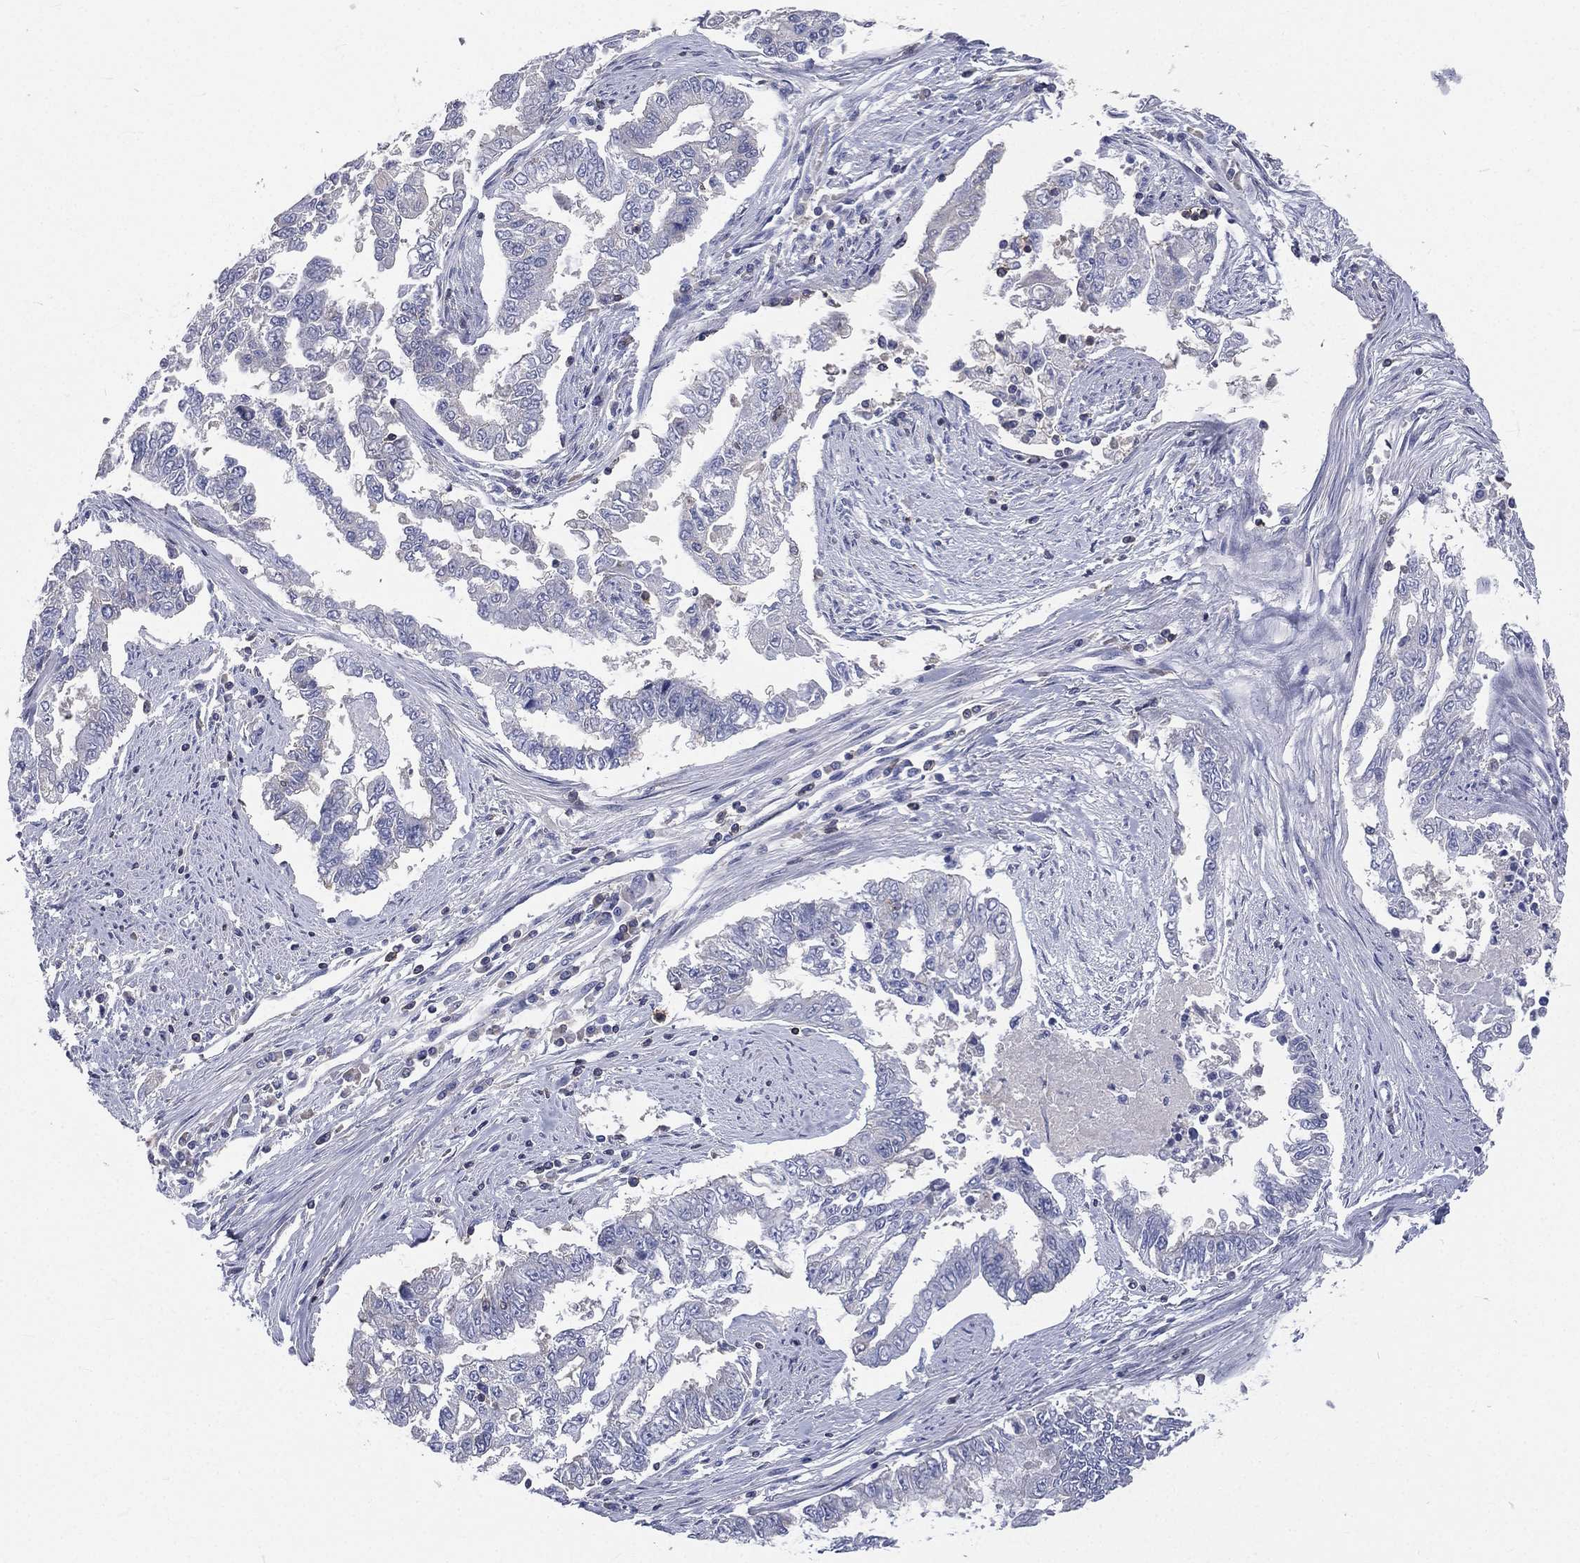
{"staining": {"intensity": "negative", "quantity": "none", "location": "none"}, "tissue": "endometrial cancer", "cell_type": "Tumor cells", "image_type": "cancer", "snomed": [{"axis": "morphology", "description": "Adenocarcinoma, NOS"}, {"axis": "topography", "description": "Uterus"}], "caption": "This is a photomicrograph of immunohistochemistry (IHC) staining of endometrial cancer (adenocarcinoma), which shows no staining in tumor cells. Brightfield microscopy of immunohistochemistry (IHC) stained with DAB (brown) and hematoxylin (blue), captured at high magnification.", "gene": "CD3D", "patient": {"sex": "female", "age": 59}}